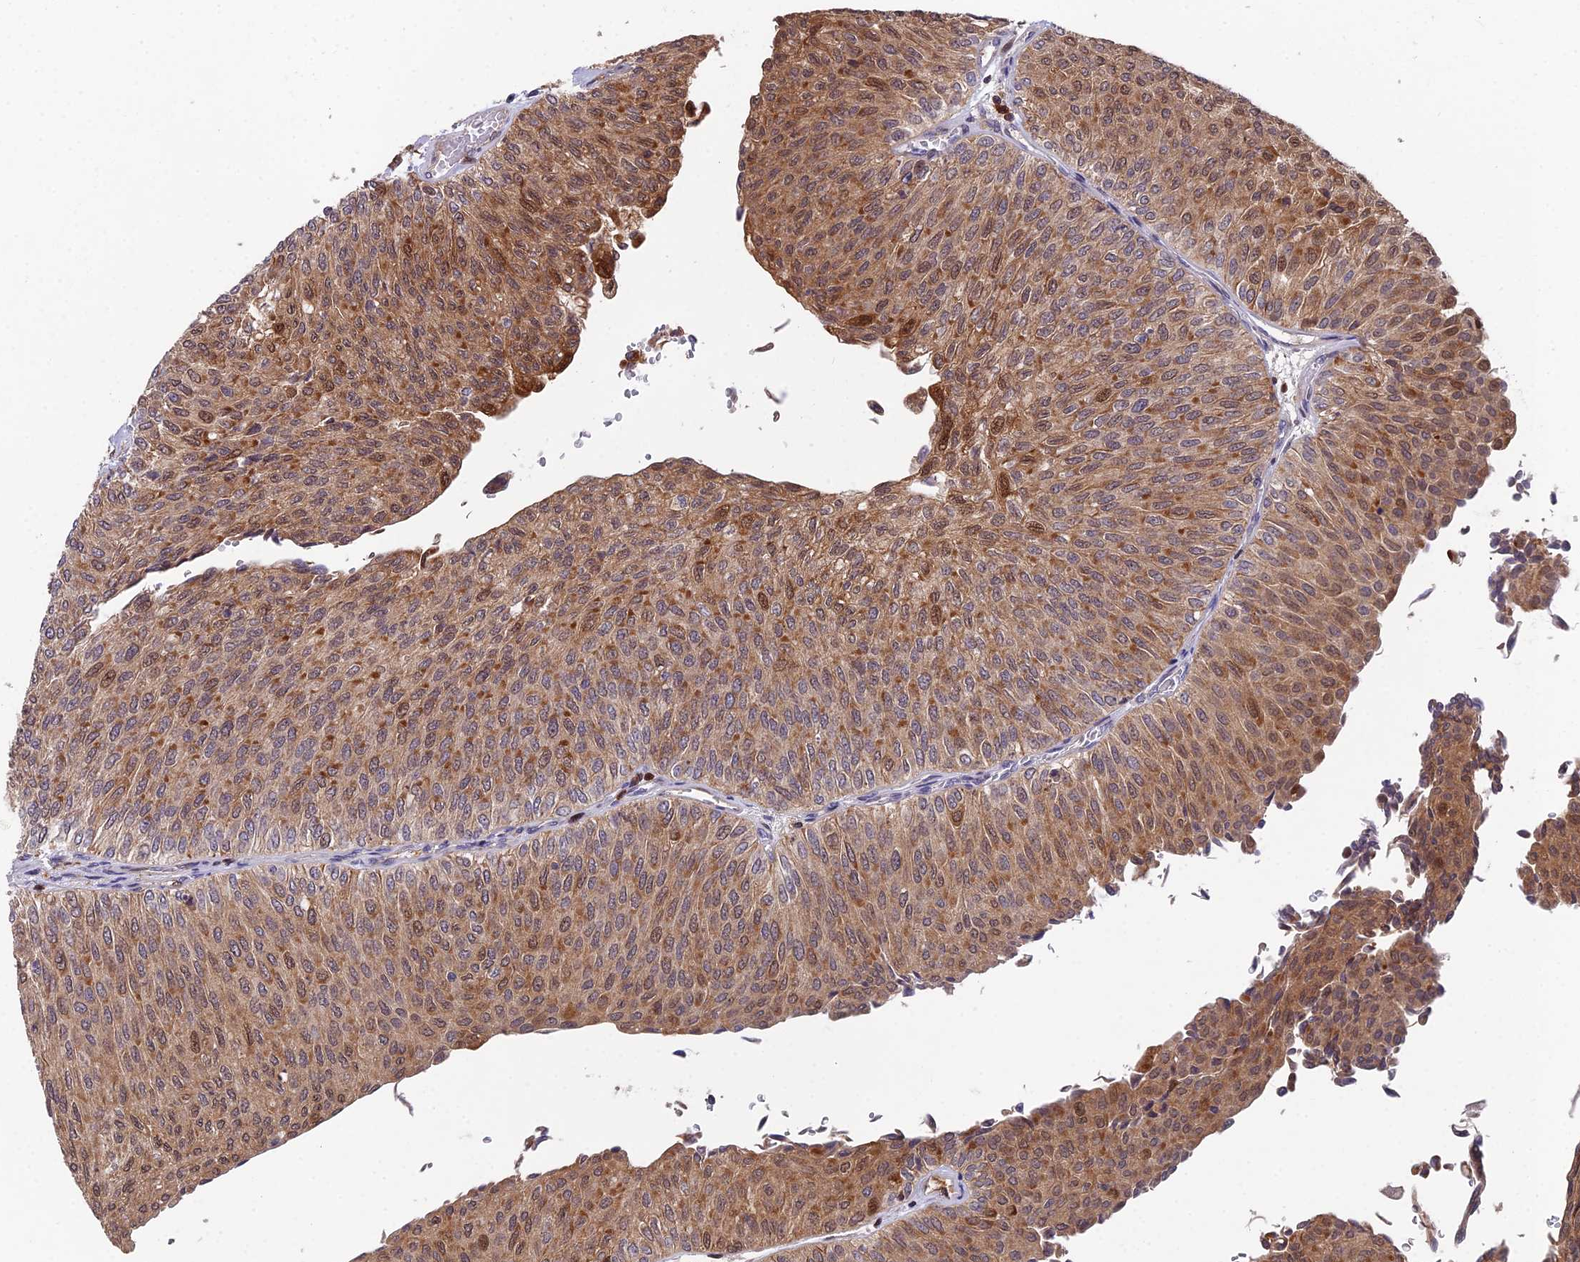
{"staining": {"intensity": "moderate", "quantity": ">75%", "location": "cytoplasmic/membranous,nuclear"}, "tissue": "urothelial cancer", "cell_type": "Tumor cells", "image_type": "cancer", "snomed": [{"axis": "morphology", "description": "Urothelial carcinoma, Low grade"}, {"axis": "topography", "description": "Urinary bladder"}], "caption": "Immunohistochemical staining of human urothelial carcinoma (low-grade) shows moderate cytoplasmic/membranous and nuclear protein staining in approximately >75% of tumor cells.", "gene": "GALK2", "patient": {"sex": "male", "age": 78}}